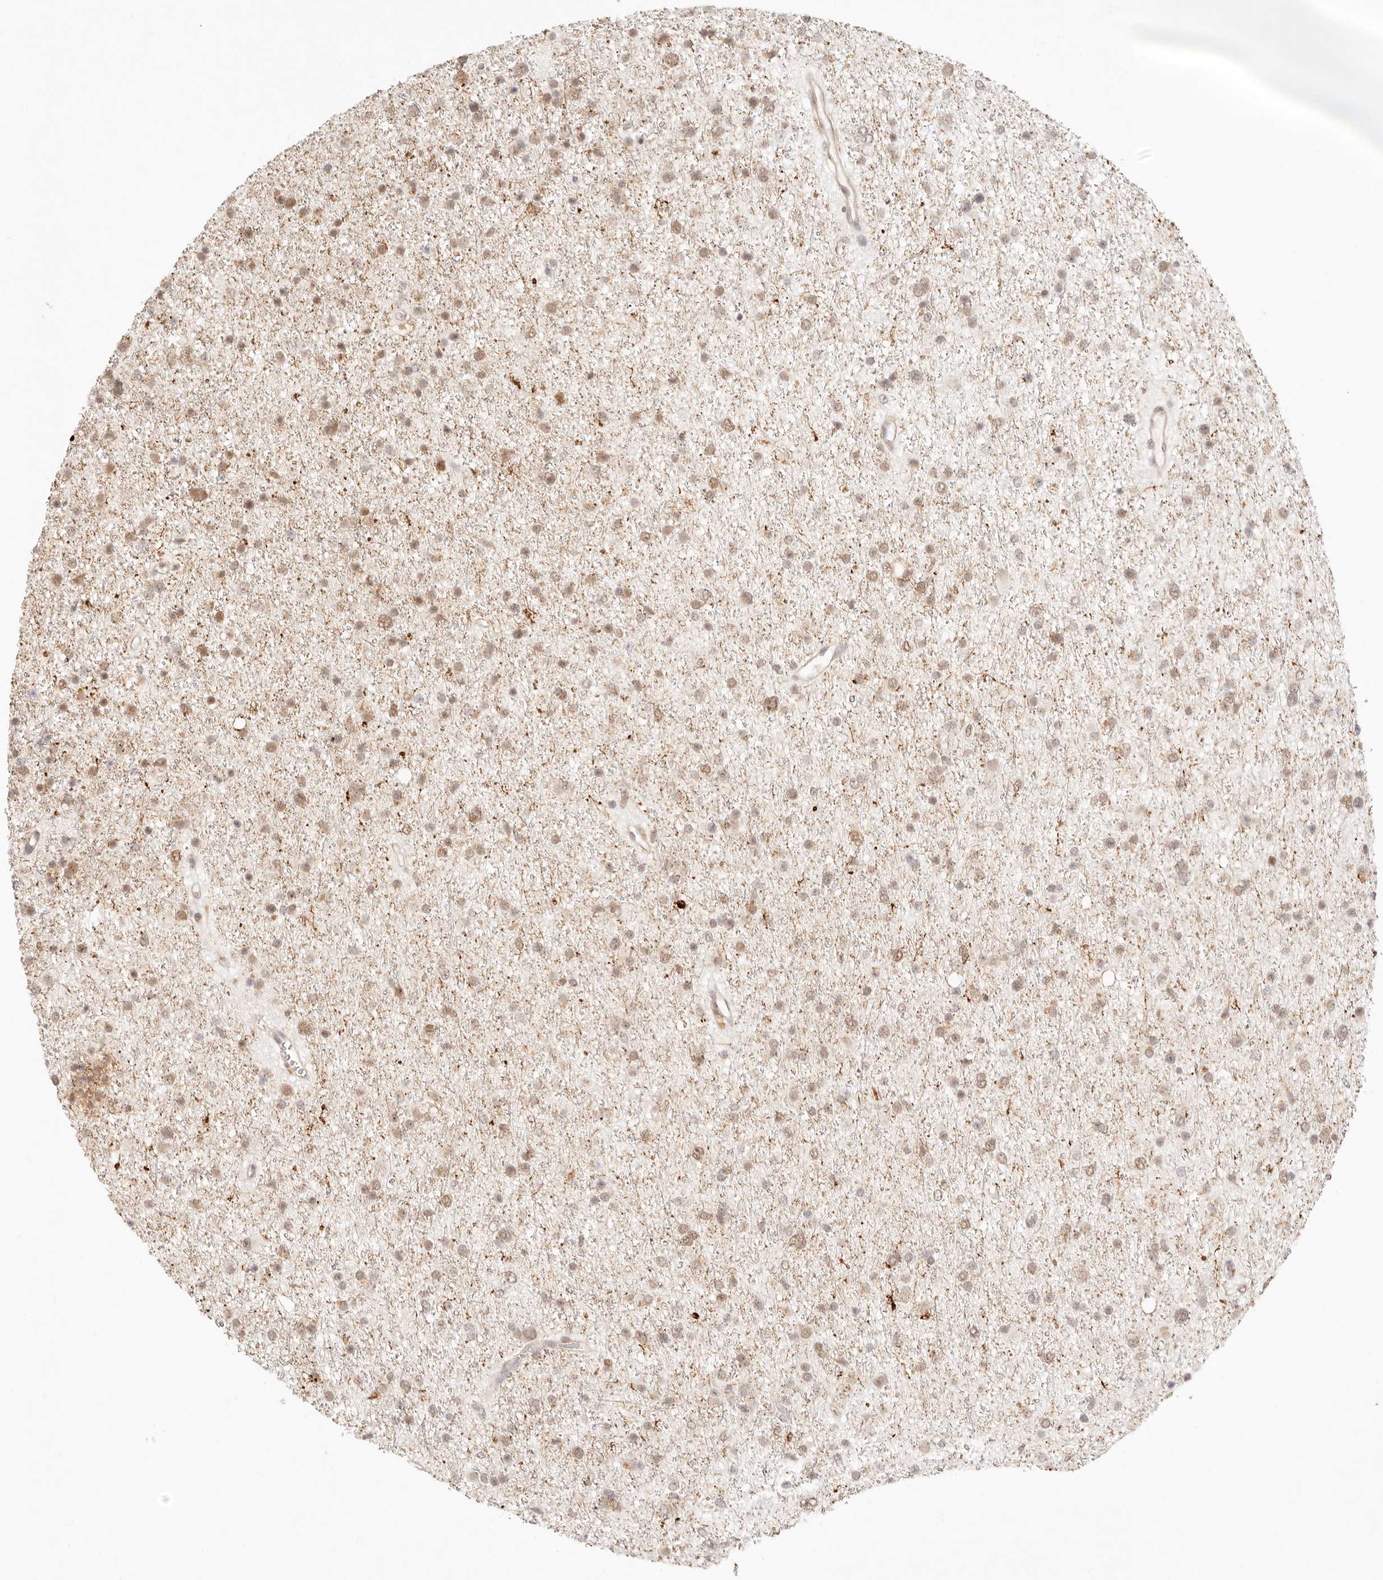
{"staining": {"intensity": "weak", "quantity": "25%-75%", "location": "nuclear"}, "tissue": "glioma", "cell_type": "Tumor cells", "image_type": "cancer", "snomed": [{"axis": "morphology", "description": "Glioma, malignant, Low grade"}, {"axis": "topography", "description": "Cerebral cortex"}], "caption": "The micrograph shows staining of glioma, revealing weak nuclear protein staining (brown color) within tumor cells. Nuclei are stained in blue.", "gene": "GPR156", "patient": {"sex": "female", "age": 39}}